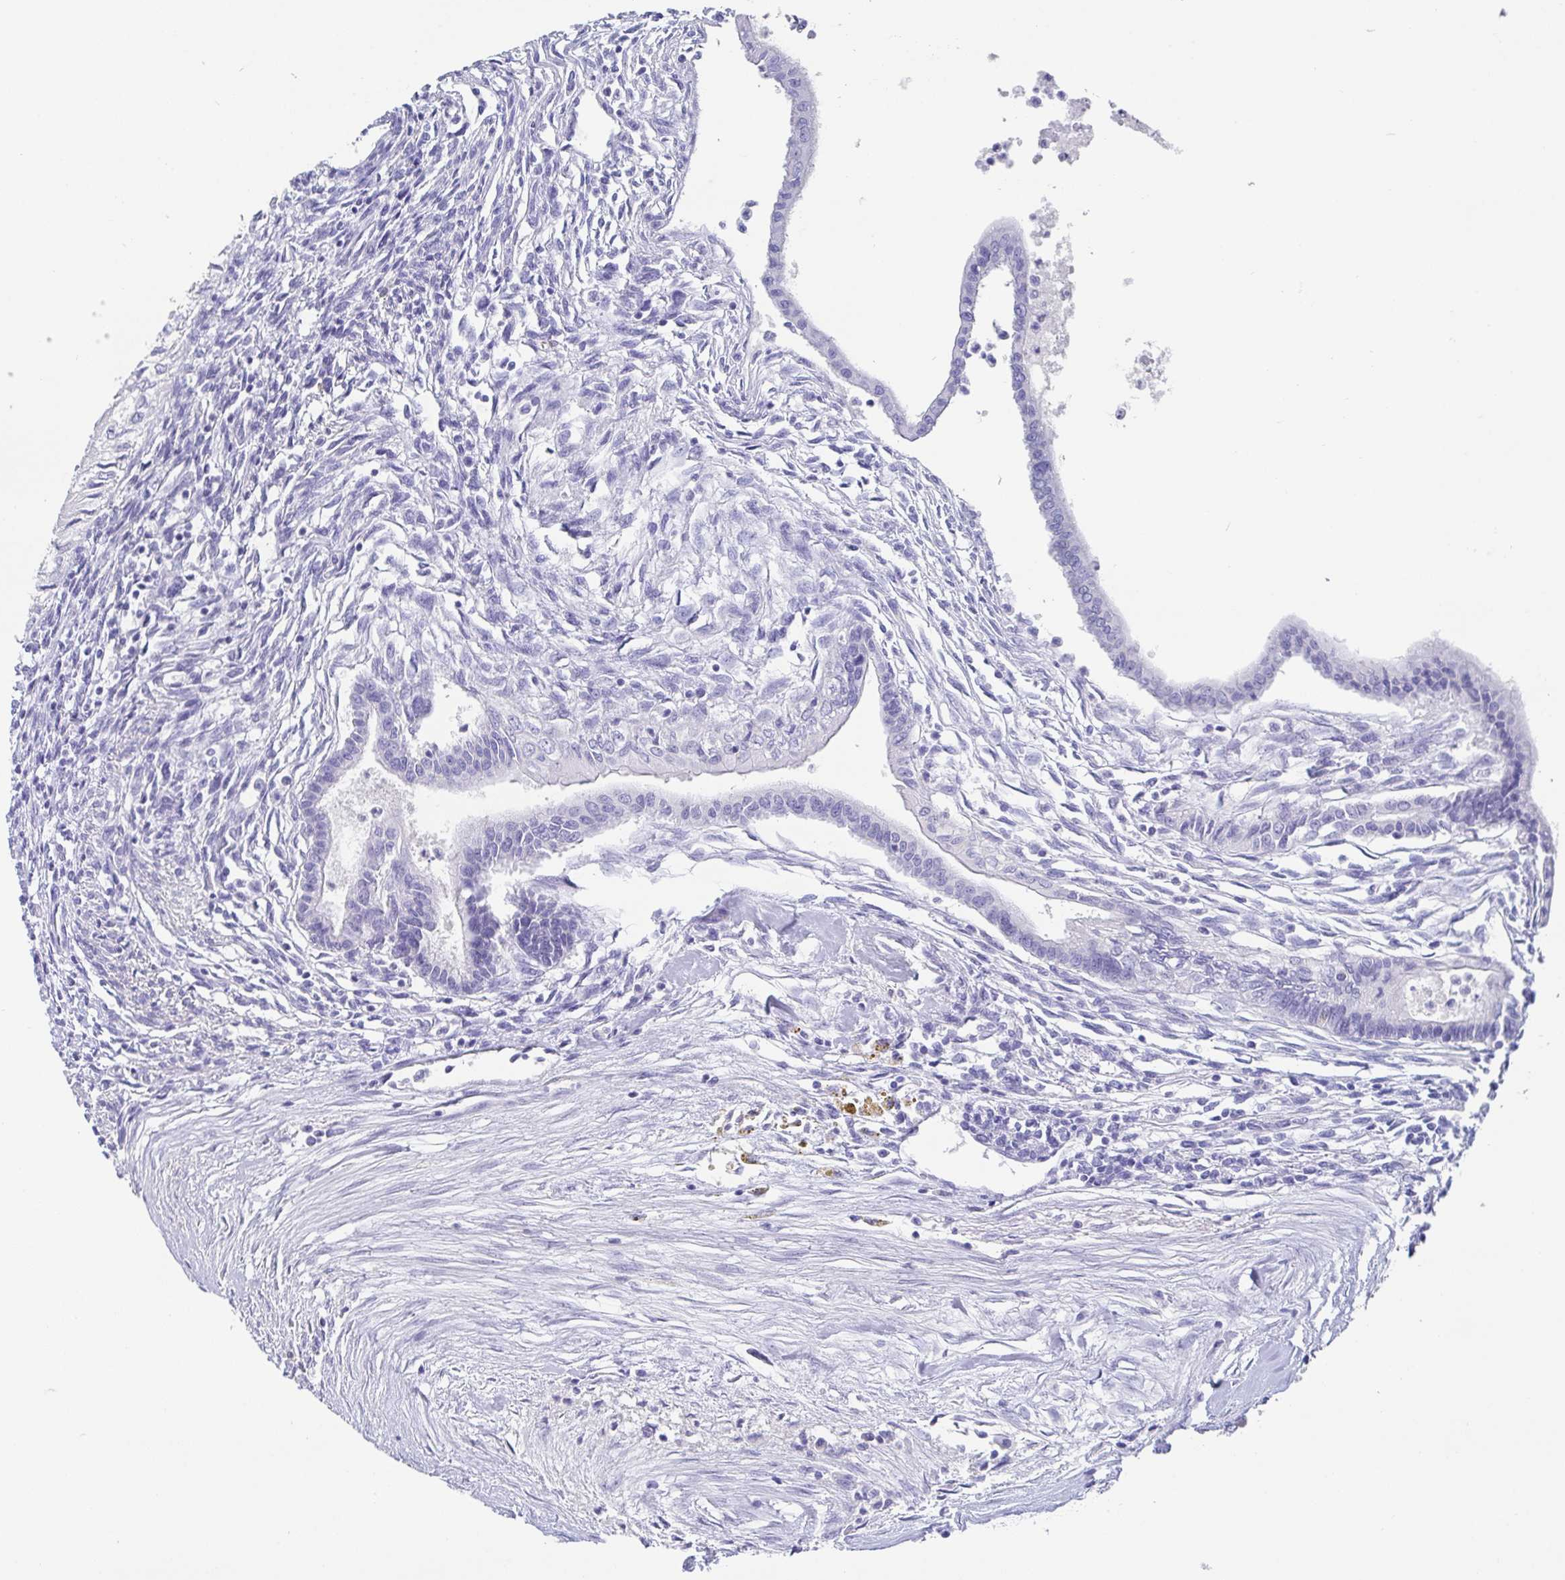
{"staining": {"intensity": "negative", "quantity": "none", "location": "none"}, "tissue": "testis cancer", "cell_type": "Tumor cells", "image_type": "cancer", "snomed": [{"axis": "morphology", "description": "Carcinoma, Embryonal, NOS"}, {"axis": "topography", "description": "Testis"}], "caption": "Human testis cancer stained for a protein using immunohistochemistry (IHC) displays no staining in tumor cells.", "gene": "SCGN", "patient": {"sex": "male", "age": 37}}